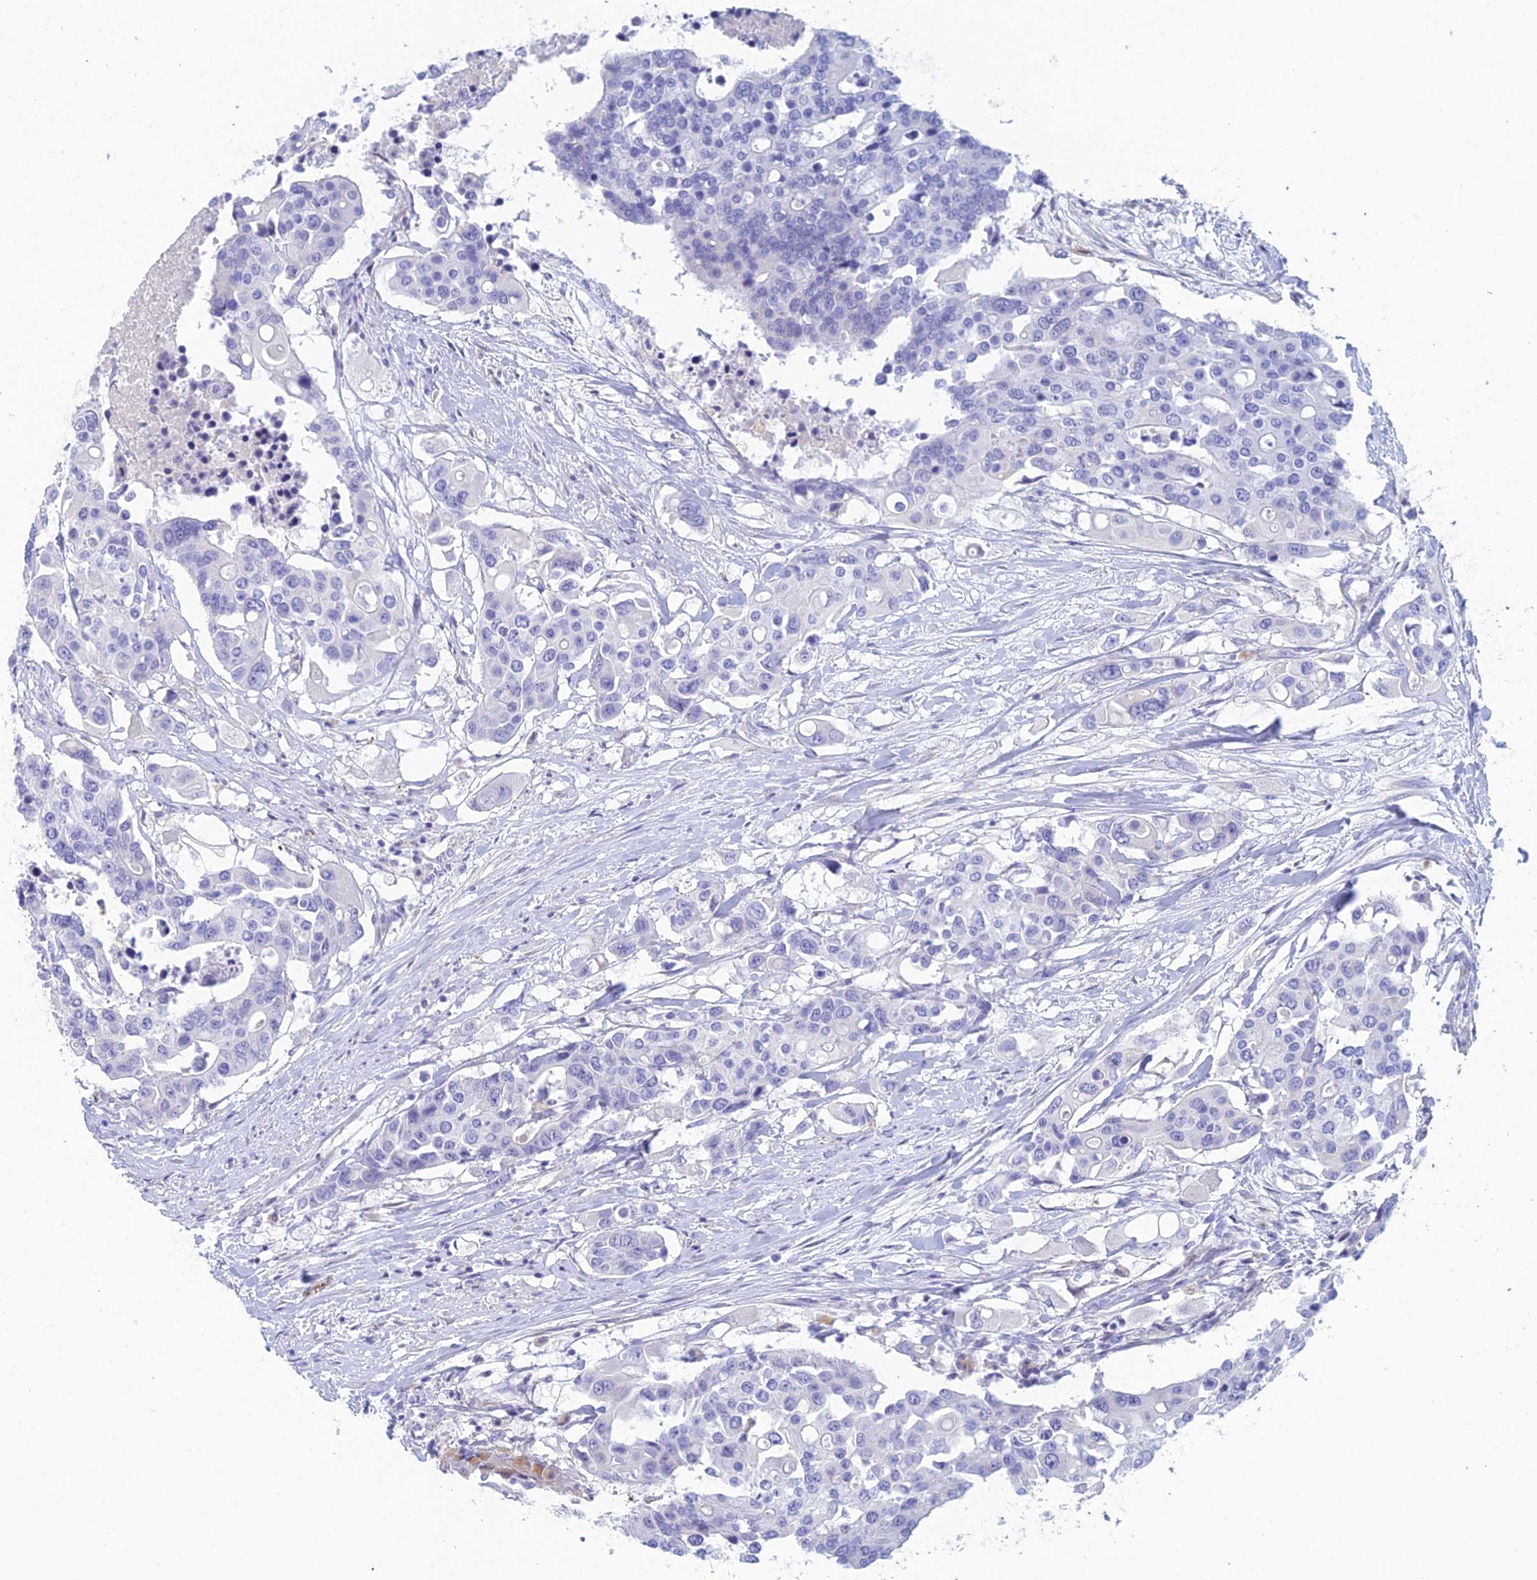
{"staining": {"intensity": "negative", "quantity": "none", "location": "none"}, "tissue": "colorectal cancer", "cell_type": "Tumor cells", "image_type": "cancer", "snomed": [{"axis": "morphology", "description": "Adenocarcinoma, NOS"}, {"axis": "topography", "description": "Colon"}], "caption": "A photomicrograph of colorectal adenocarcinoma stained for a protein demonstrates no brown staining in tumor cells. (DAB immunohistochemistry (IHC), high magnification).", "gene": "FERD3L", "patient": {"sex": "male", "age": 77}}